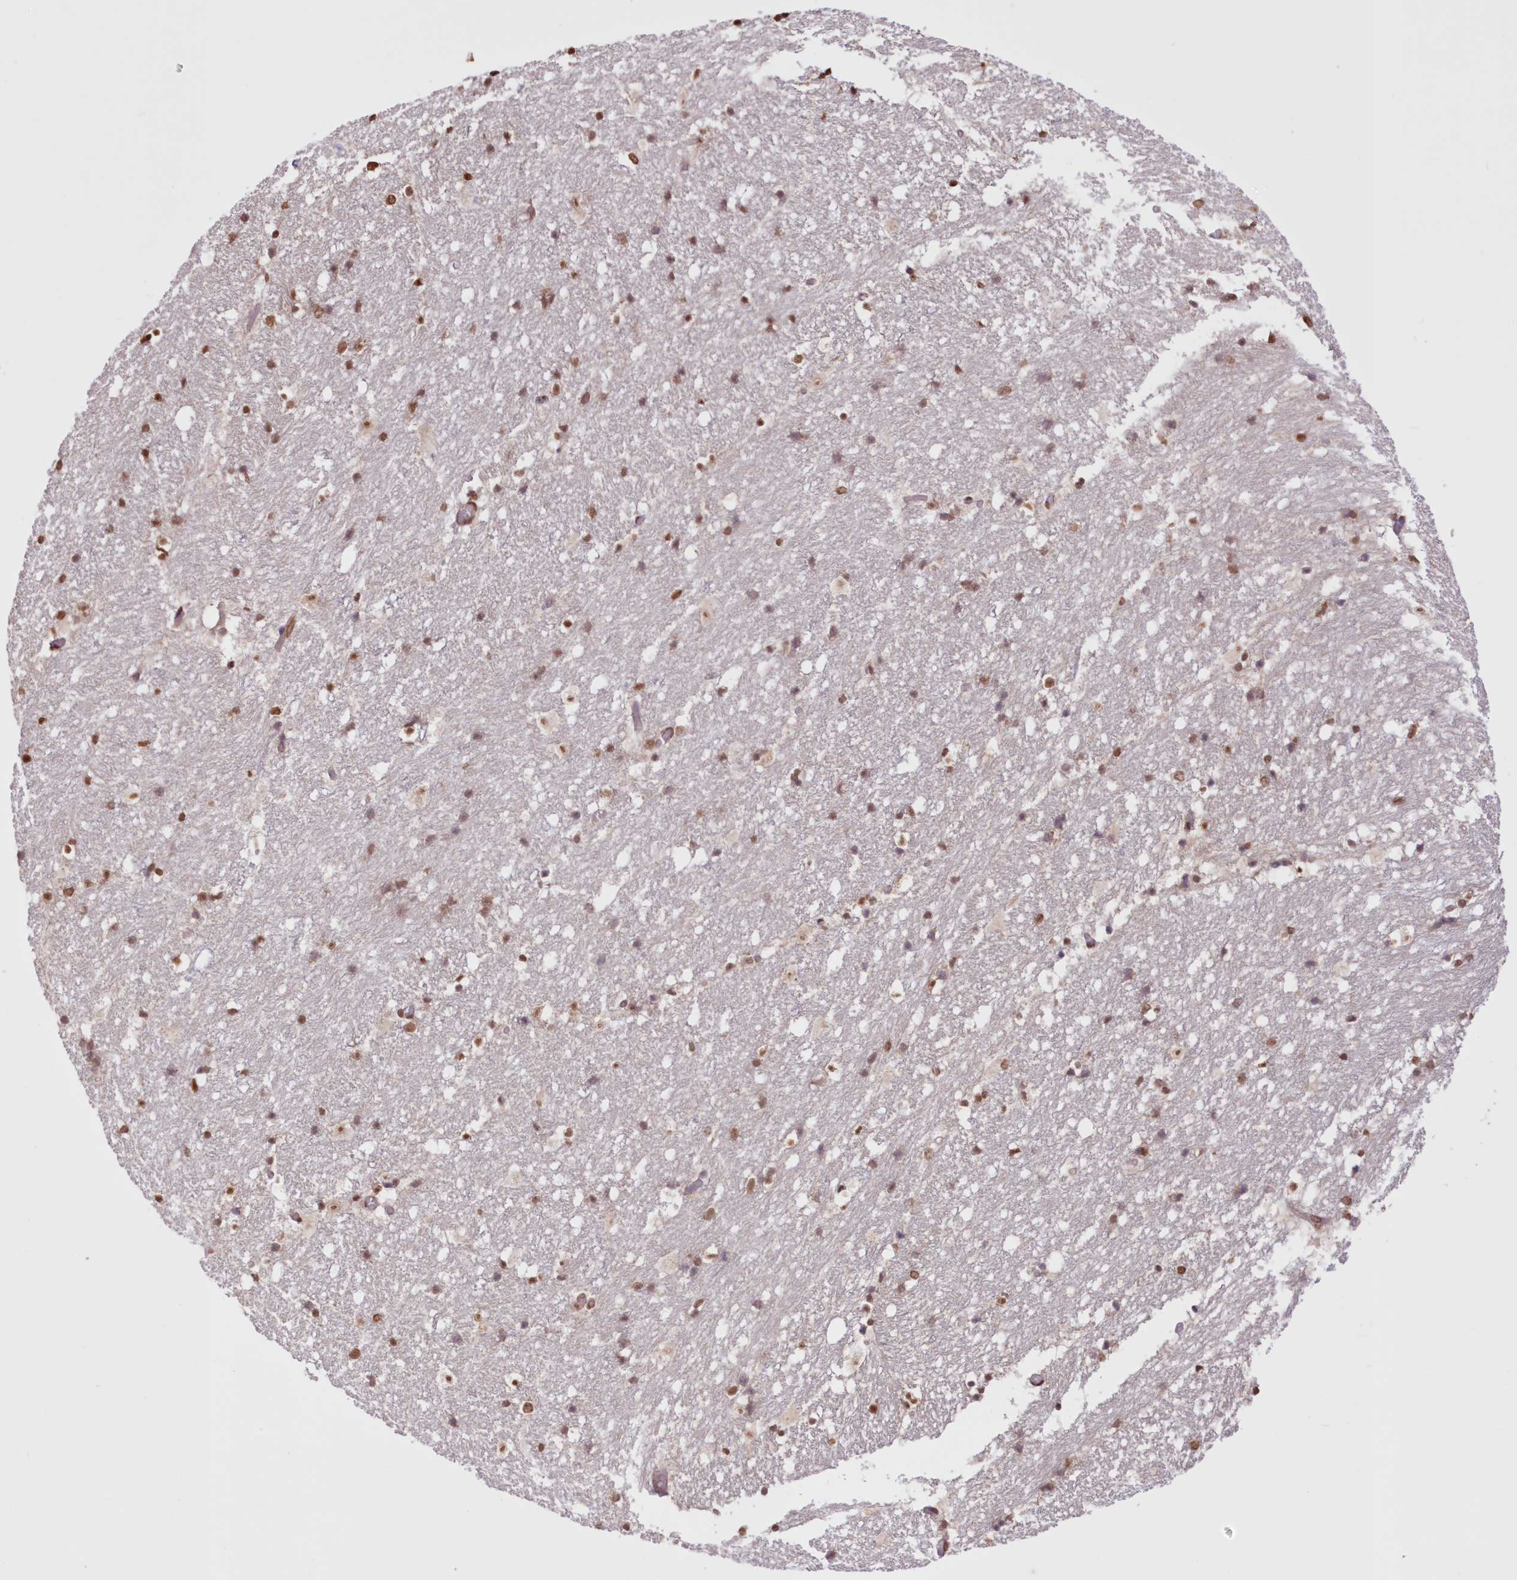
{"staining": {"intensity": "strong", "quantity": "25%-75%", "location": "nuclear"}, "tissue": "hippocampus", "cell_type": "Glial cells", "image_type": "normal", "snomed": [{"axis": "morphology", "description": "Normal tissue, NOS"}, {"axis": "topography", "description": "Hippocampus"}], "caption": "Immunohistochemistry micrograph of normal hippocampus: hippocampus stained using immunohistochemistry shows high levels of strong protein expression localized specifically in the nuclear of glial cells, appearing as a nuclear brown color.", "gene": "FCHO2", "patient": {"sex": "female", "age": 52}}